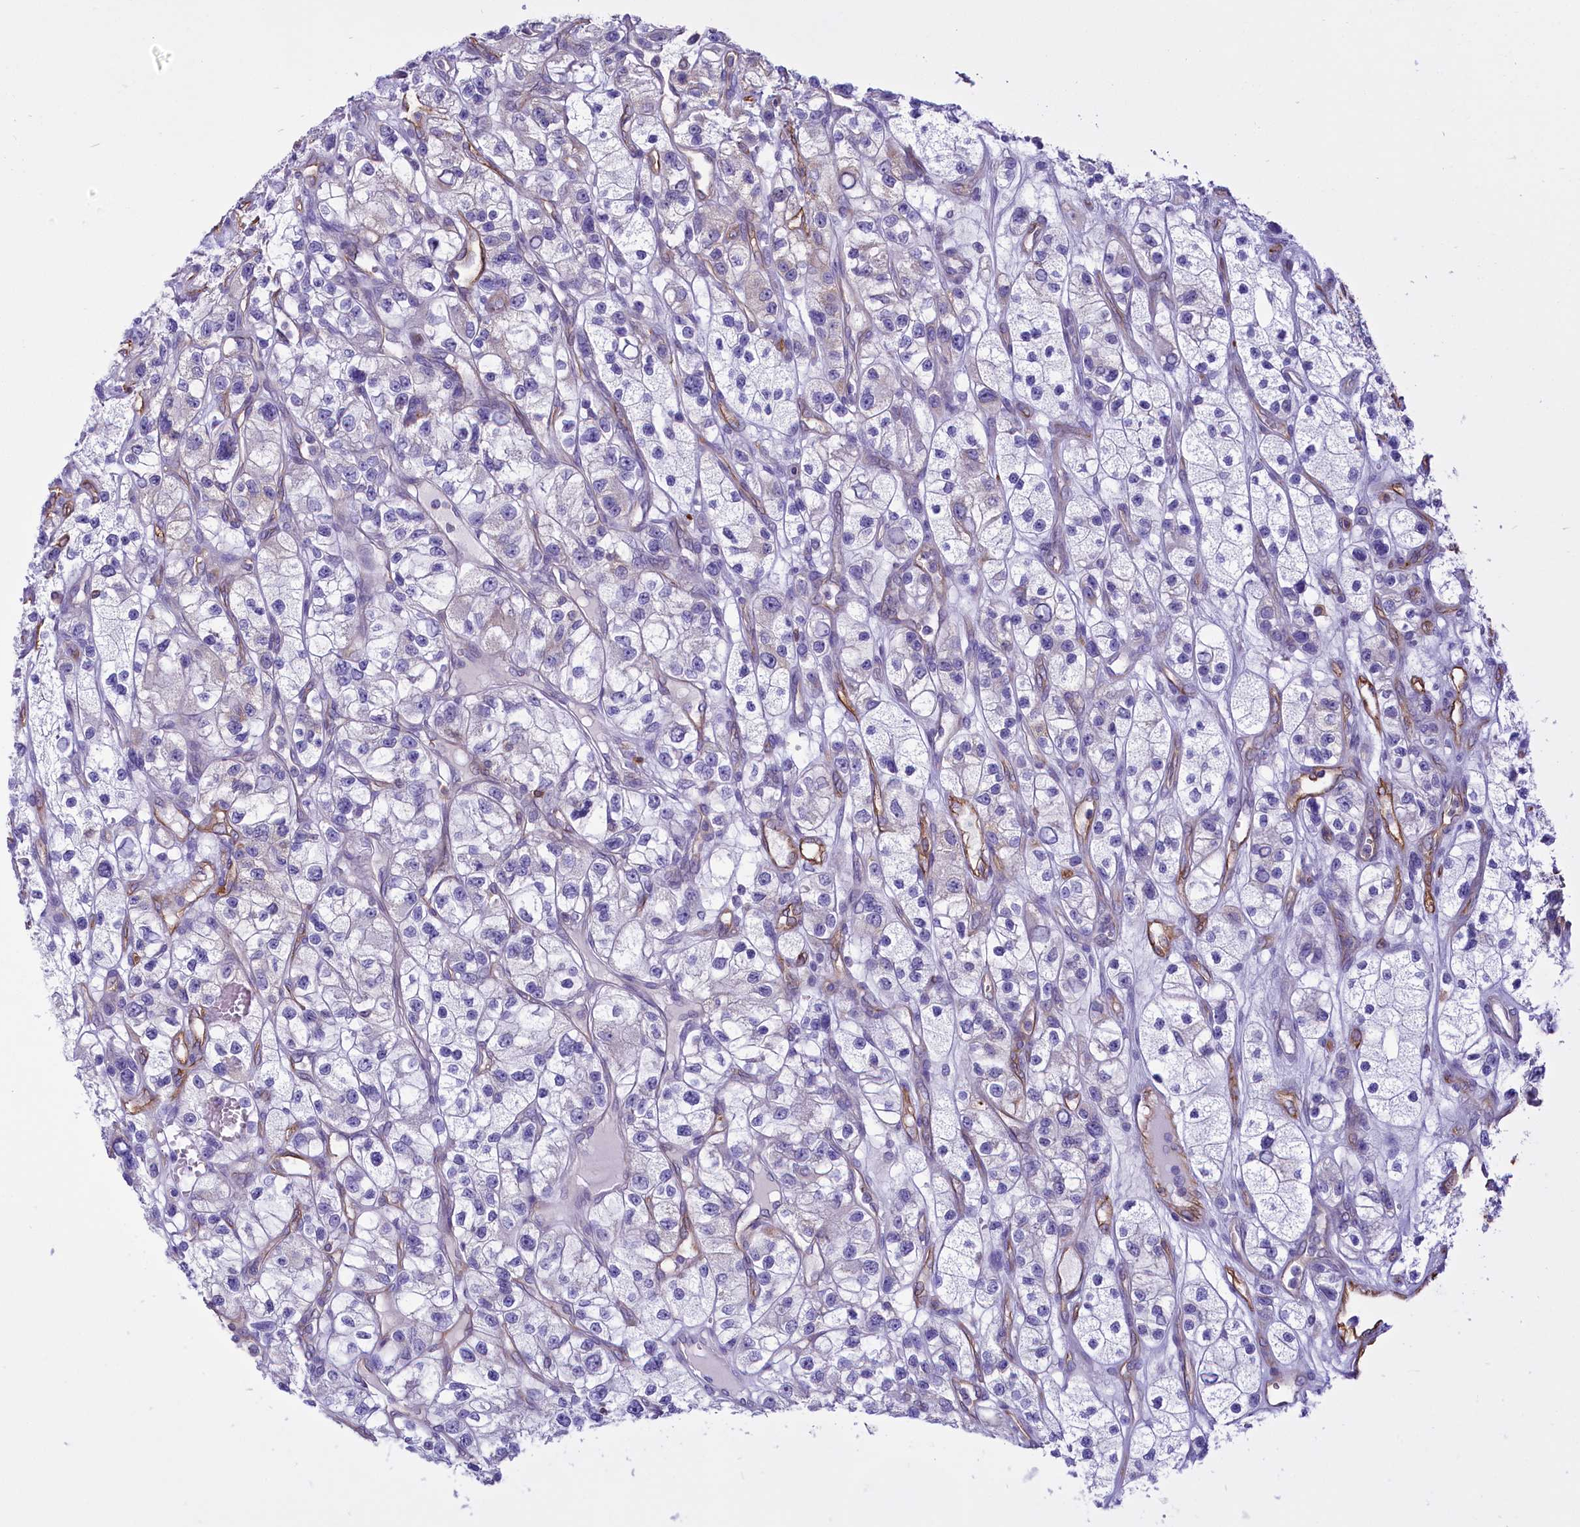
{"staining": {"intensity": "negative", "quantity": "none", "location": "none"}, "tissue": "renal cancer", "cell_type": "Tumor cells", "image_type": "cancer", "snomed": [{"axis": "morphology", "description": "Adenocarcinoma, NOS"}, {"axis": "topography", "description": "Kidney"}], "caption": "This is a histopathology image of immunohistochemistry staining of renal adenocarcinoma, which shows no staining in tumor cells.", "gene": "LMOD3", "patient": {"sex": "female", "age": 57}}